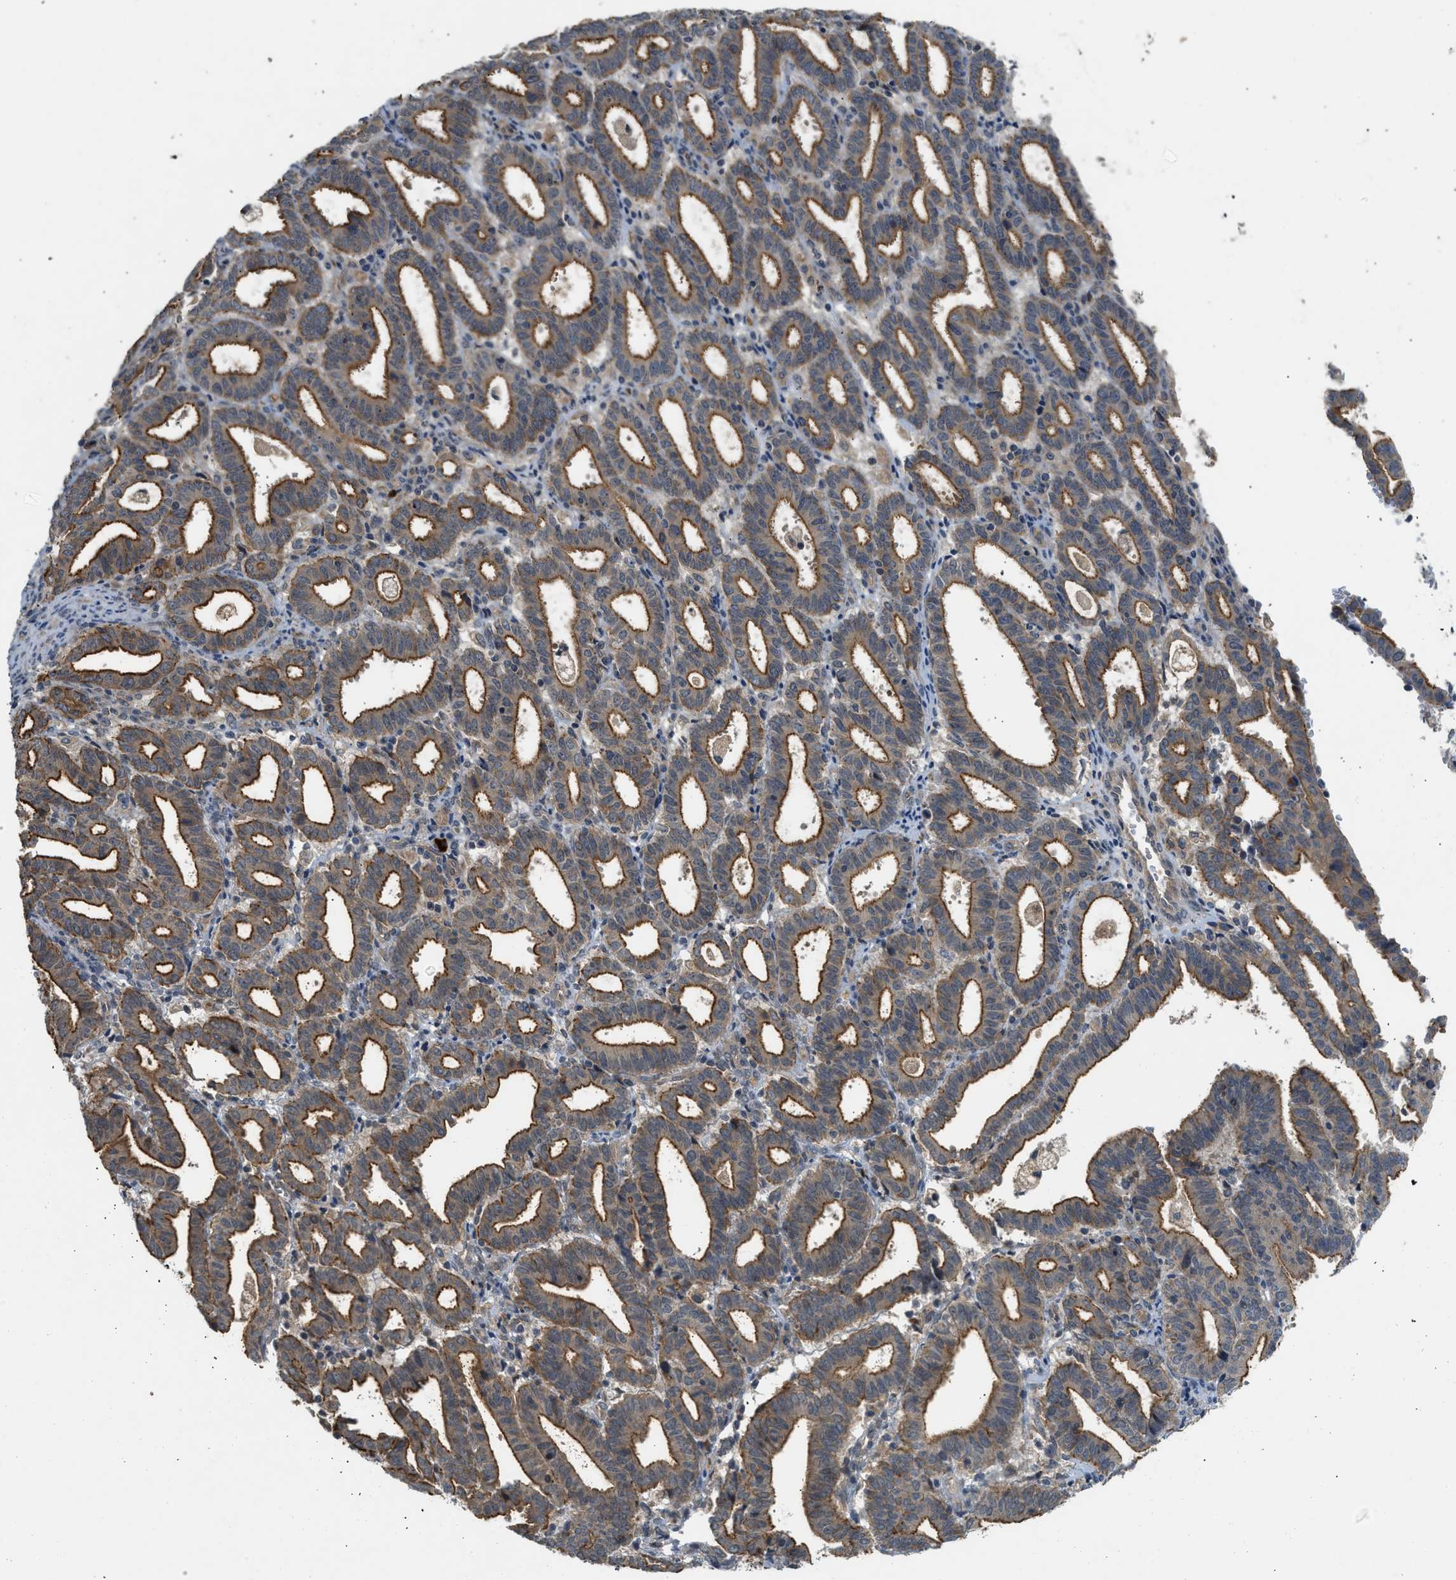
{"staining": {"intensity": "strong", "quantity": "25%-75%", "location": "cytoplasmic/membranous"}, "tissue": "endometrial cancer", "cell_type": "Tumor cells", "image_type": "cancer", "snomed": [{"axis": "morphology", "description": "Adenocarcinoma, NOS"}, {"axis": "topography", "description": "Uterus"}], "caption": "This is an image of immunohistochemistry staining of endometrial cancer (adenocarcinoma), which shows strong positivity in the cytoplasmic/membranous of tumor cells.", "gene": "ADCY8", "patient": {"sex": "female", "age": 83}}